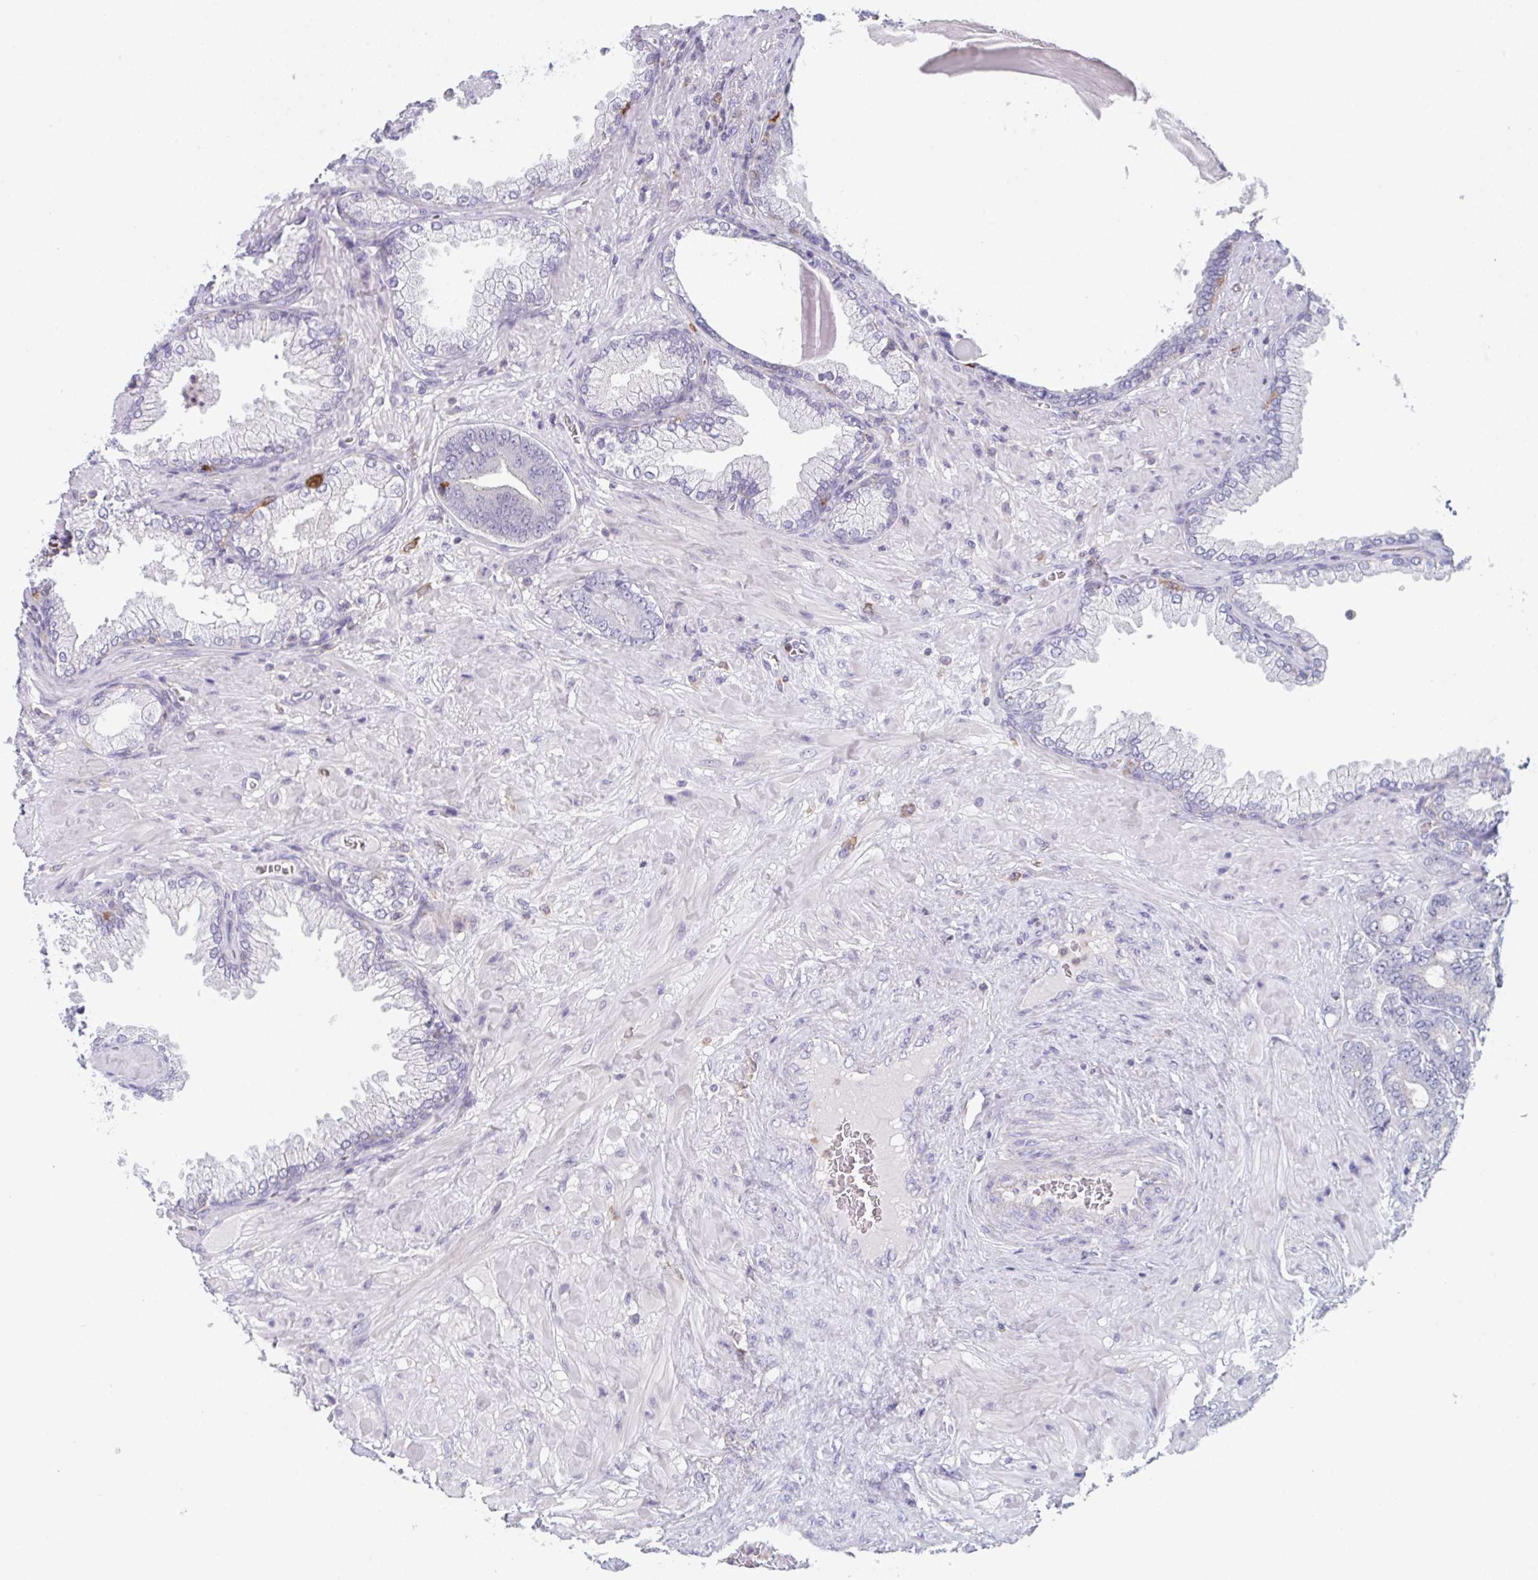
{"staining": {"intensity": "negative", "quantity": "none", "location": "none"}, "tissue": "prostate cancer", "cell_type": "Tumor cells", "image_type": "cancer", "snomed": [{"axis": "morphology", "description": "Adenocarcinoma, High grade"}, {"axis": "topography", "description": "Prostate"}], "caption": "Immunohistochemistry (IHC) histopathology image of prostate cancer (adenocarcinoma (high-grade)) stained for a protein (brown), which exhibits no expression in tumor cells.", "gene": "DISP2", "patient": {"sex": "male", "age": 62}}